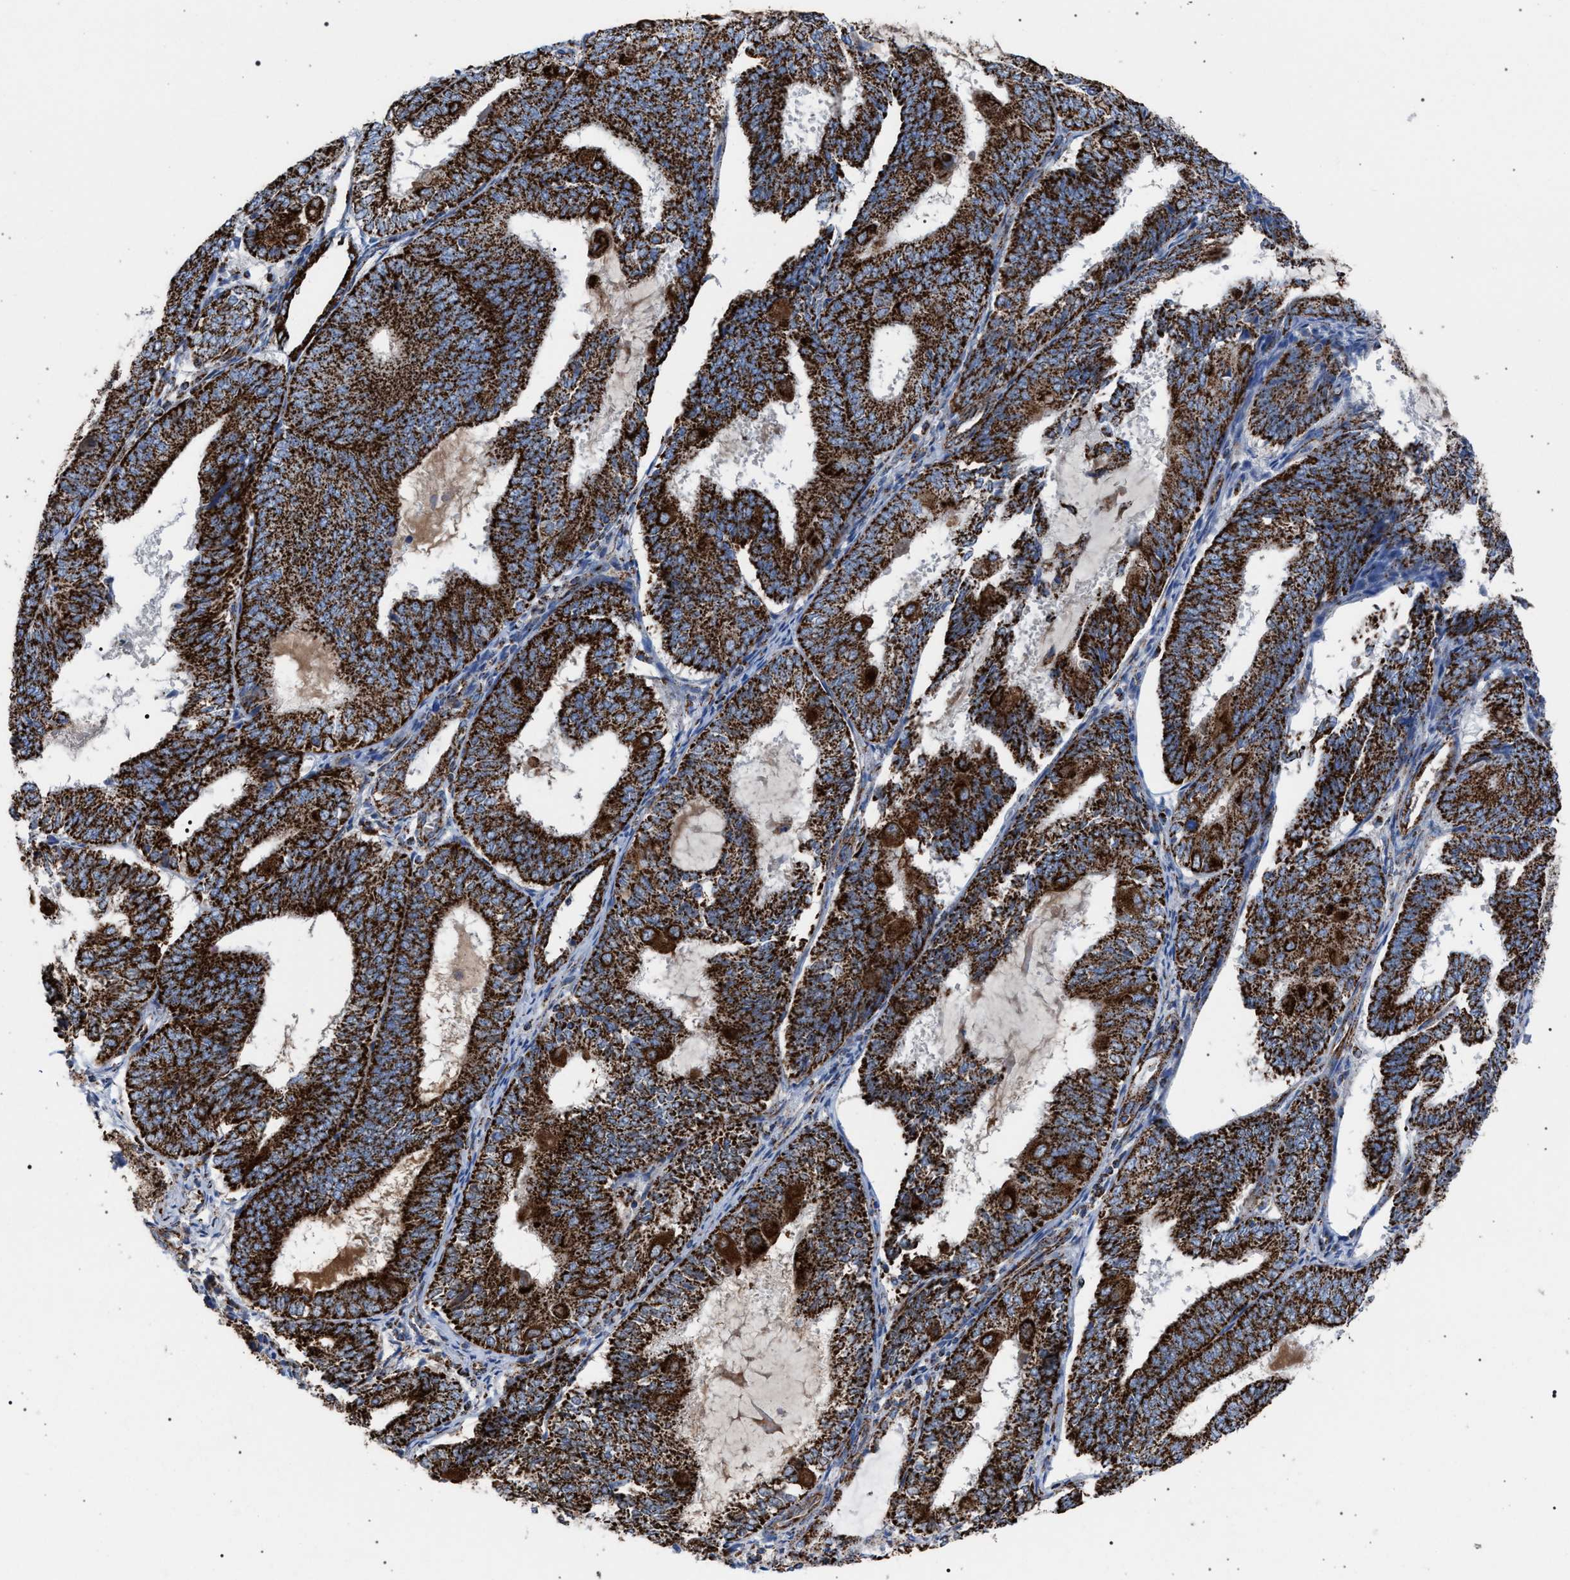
{"staining": {"intensity": "strong", "quantity": ">75%", "location": "cytoplasmic/membranous"}, "tissue": "endometrial cancer", "cell_type": "Tumor cells", "image_type": "cancer", "snomed": [{"axis": "morphology", "description": "Adenocarcinoma, NOS"}, {"axis": "topography", "description": "Endometrium"}], "caption": "IHC image of neoplastic tissue: endometrial cancer (adenocarcinoma) stained using immunohistochemistry (IHC) shows high levels of strong protein expression localized specifically in the cytoplasmic/membranous of tumor cells, appearing as a cytoplasmic/membranous brown color.", "gene": "VPS13A", "patient": {"sex": "female", "age": 81}}